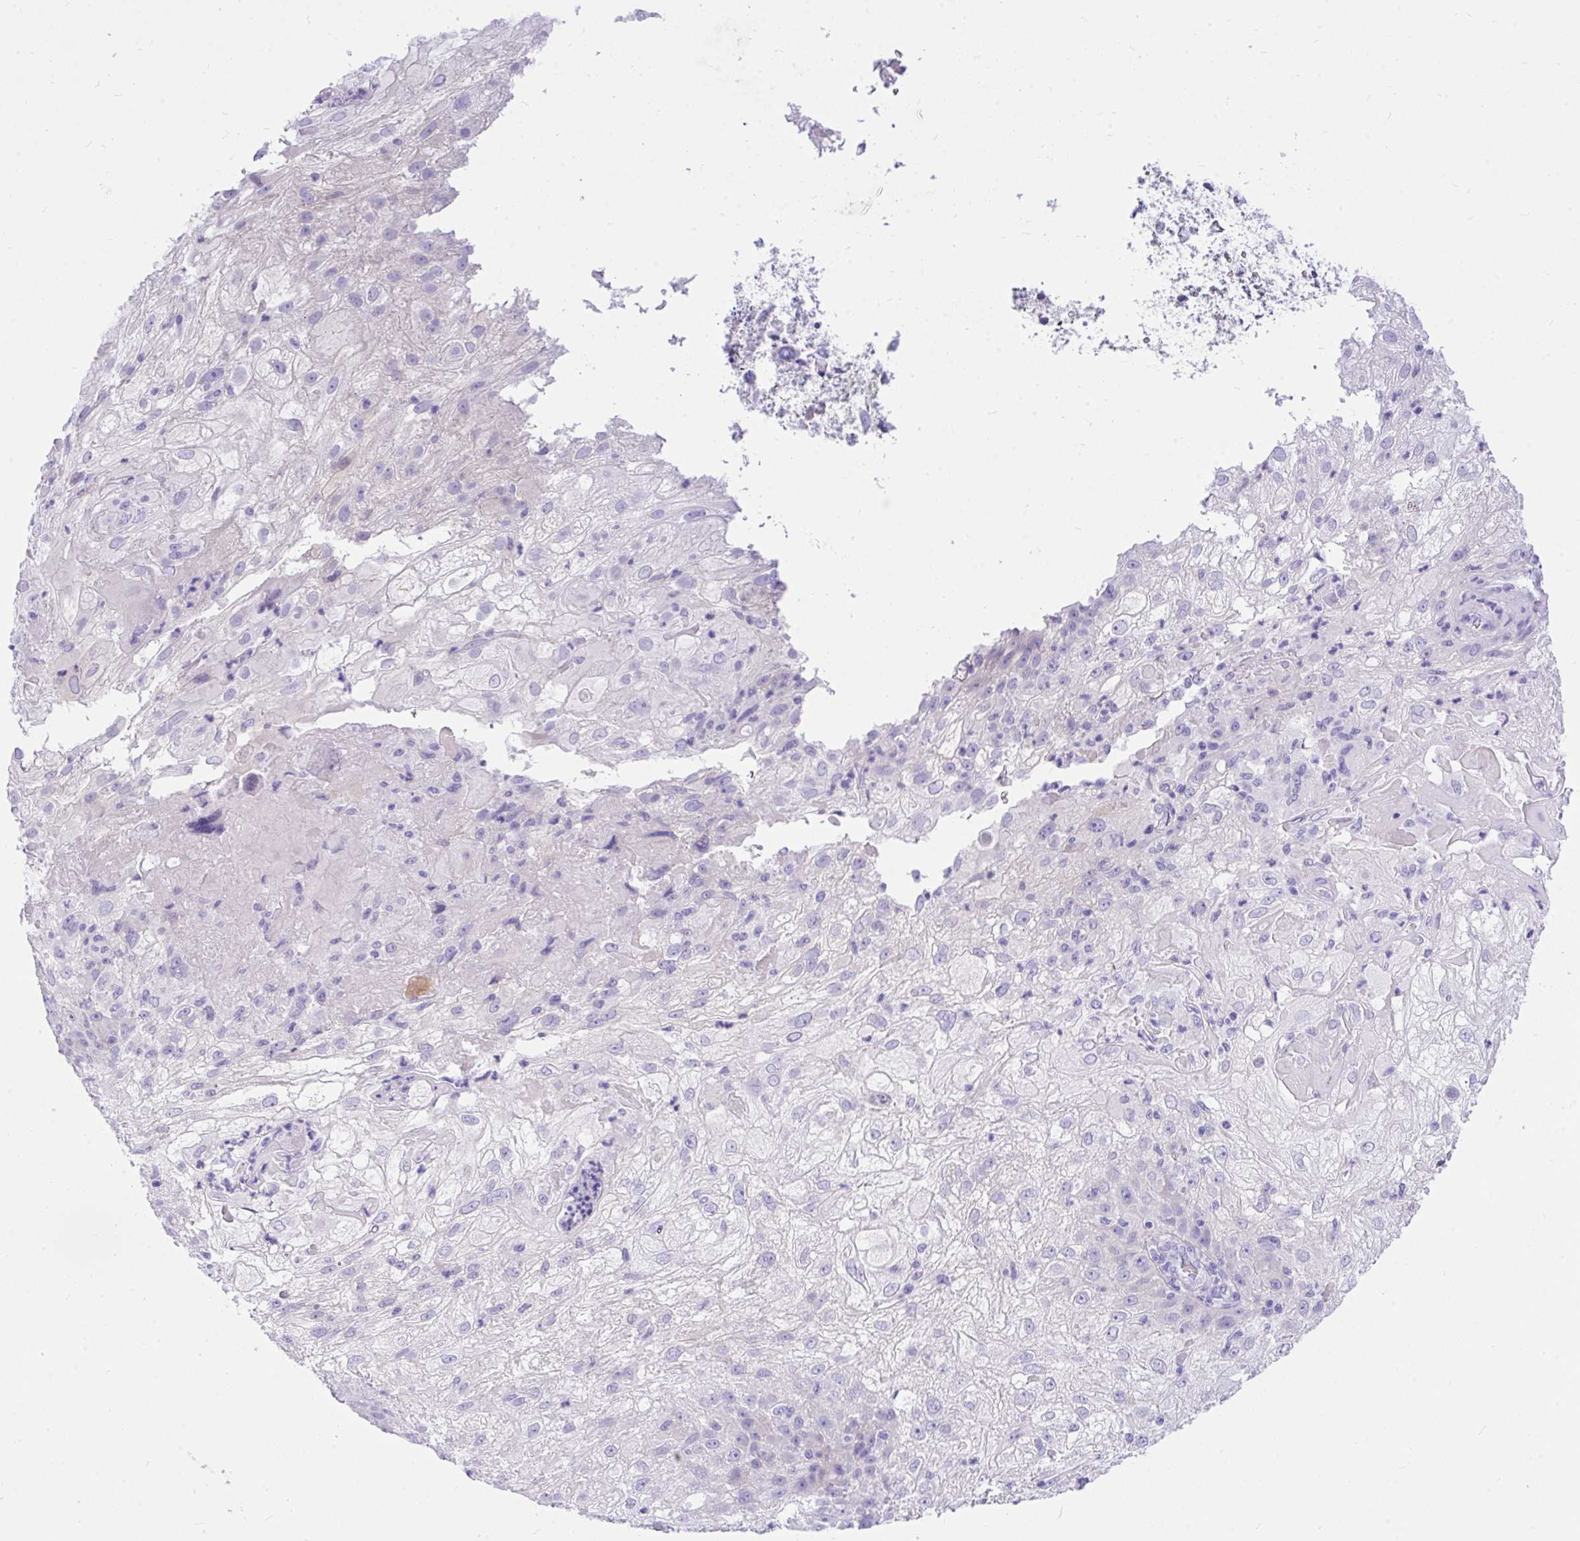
{"staining": {"intensity": "negative", "quantity": "none", "location": "none"}, "tissue": "skin cancer", "cell_type": "Tumor cells", "image_type": "cancer", "snomed": [{"axis": "morphology", "description": "Normal tissue, NOS"}, {"axis": "morphology", "description": "Squamous cell carcinoma, NOS"}, {"axis": "topography", "description": "Skin"}], "caption": "Immunohistochemistry of skin cancer (squamous cell carcinoma) exhibits no expression in tumor cells. The staining was performed using DAB (3,3'-diaminobenzidine) to visualize the protein expression in brown, while the nuclei were stained in blue with hematoxylin (Magnification: 20x).", "gene": "TLN2", "patient": {"sex": "female", "age": 83}}